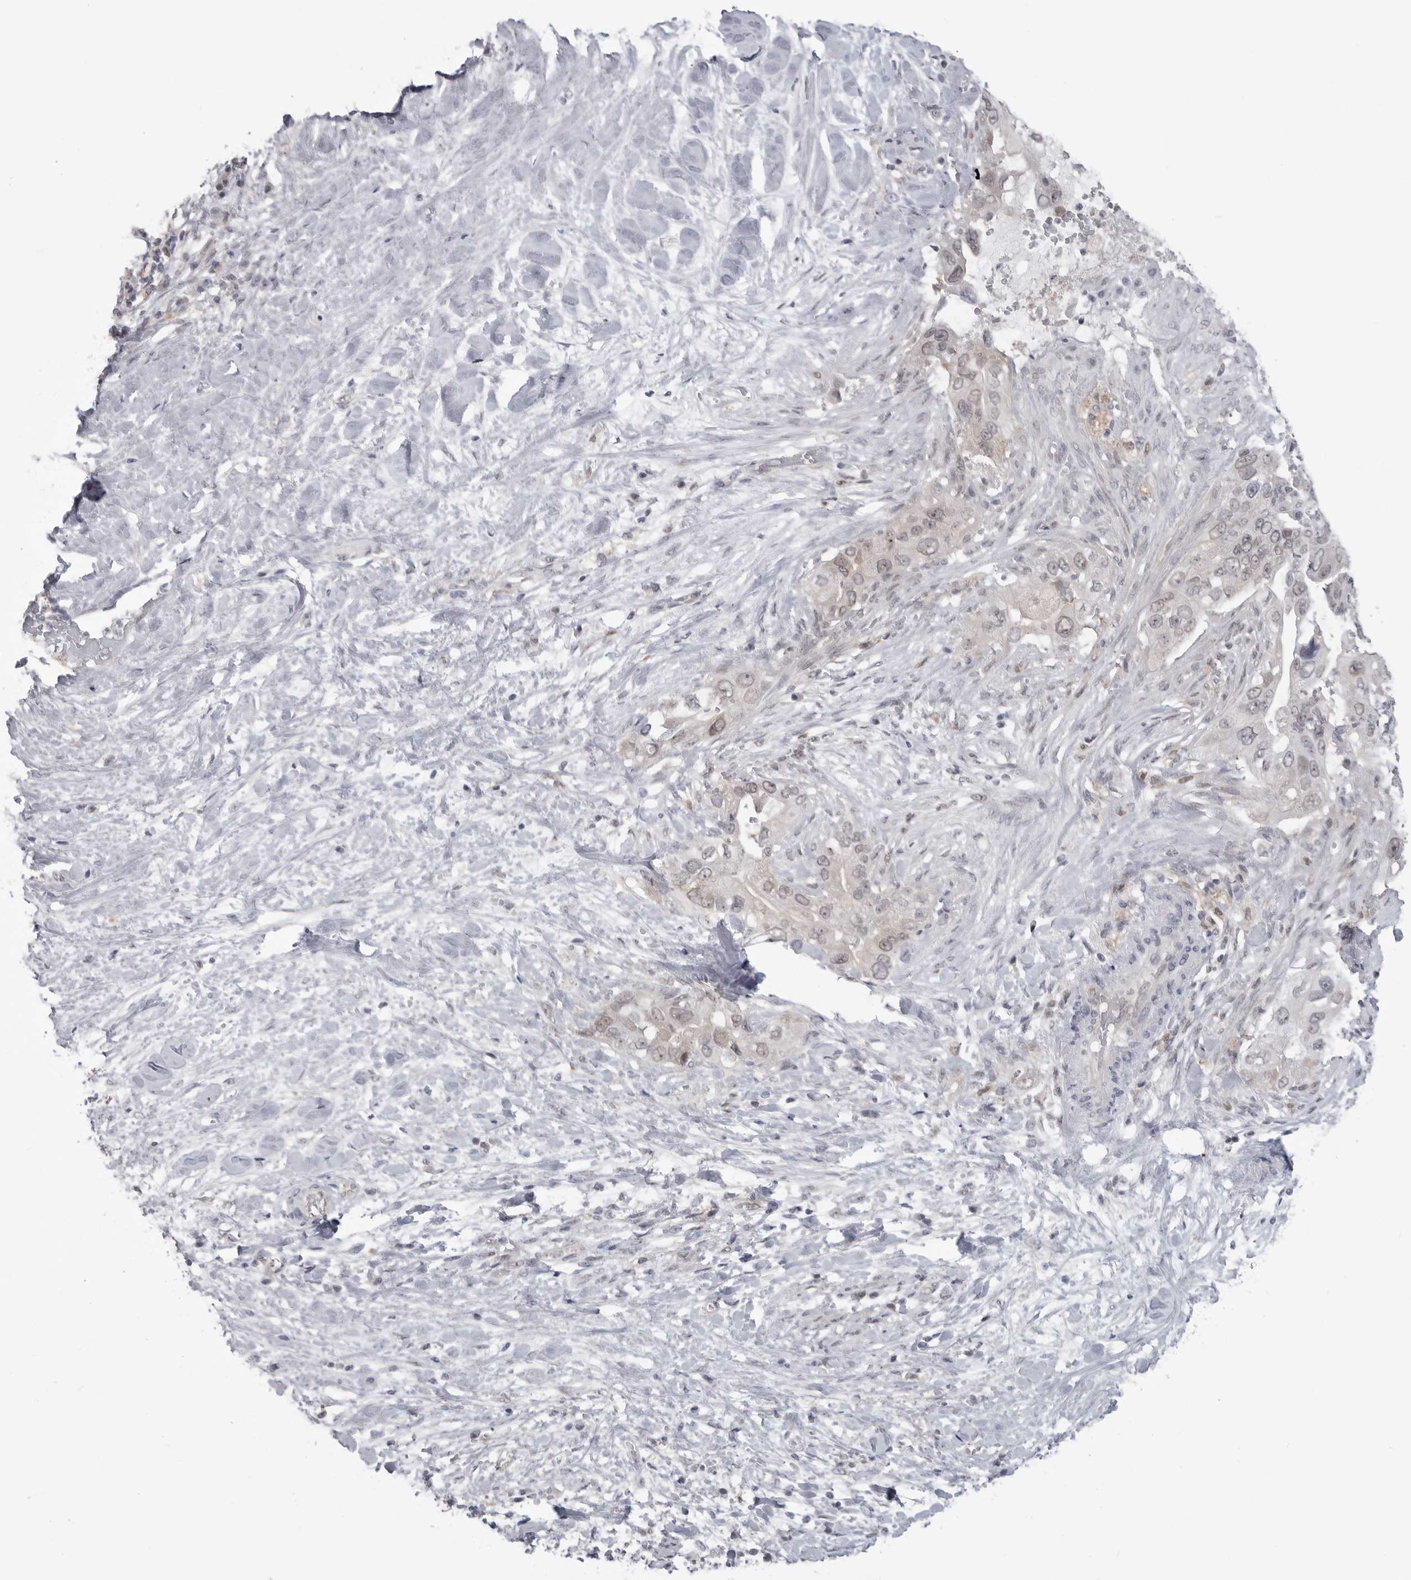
{"staining": {"intensity": "weak", "quantity": "<25%", "location": "nuclear"}, "tissue": "pancreatic cancer", "cell_type": "Tumor cells", "image_type": "cancer", "snomed": [{"axis": "morphology", "description": "Inflammation, NOS"}, {"axis": "morphology", "description": "Adenocarcinoma, NOS"}, {"axis": "topography", "description": "Pancreas"}], "caption": "The IHC image has no significant expression in tumor cells of pancreatic cancer (adenocarcinoma) tissue.", "gene": "PNPO", "patient": {"sex": "female", "age": 56}}